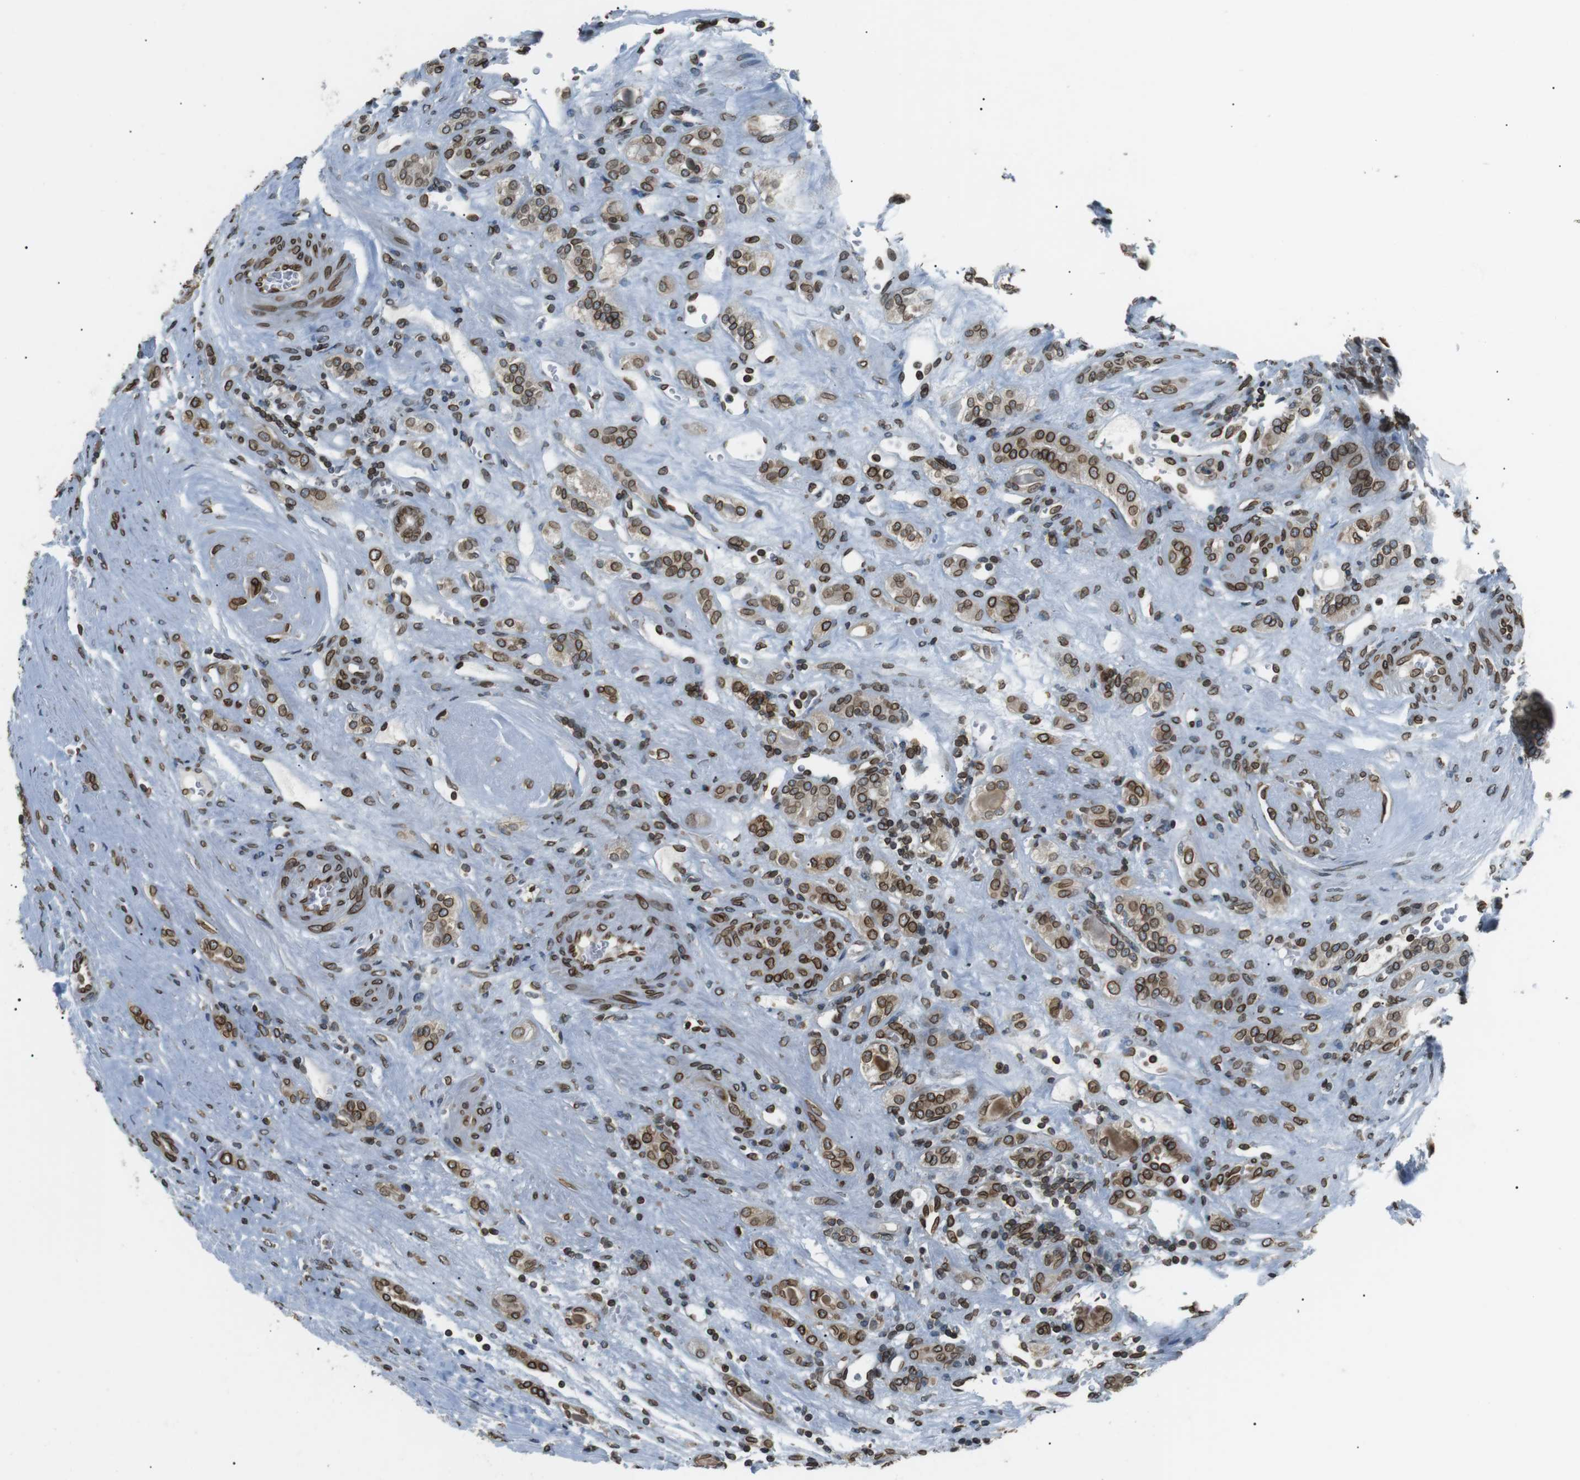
{"staining": {"intensity": "moderate", "quantity": ">75%", "location": "cytoplasmic/membranous,nuclear"}, "tissue": "renal cancer", "cell_type": "Tumor cells", "image_type": "cancer", "snomed": [{"axis": "morphology", "description": "Adenocarcinoma, NOS"}, {"axis": "topography", "description": "Kidney"}], "caption": "Immunohistochemistry (IHC) histopathology image of human adenocarcinoma (renal) stained for a protein (brown), which displays medium levels of moderate cytoplasmic/membranous and nuclear expression in about >75% of tumor cells.", "gene": "TMX4", "patient": {"sex": "male", "age": 46}}